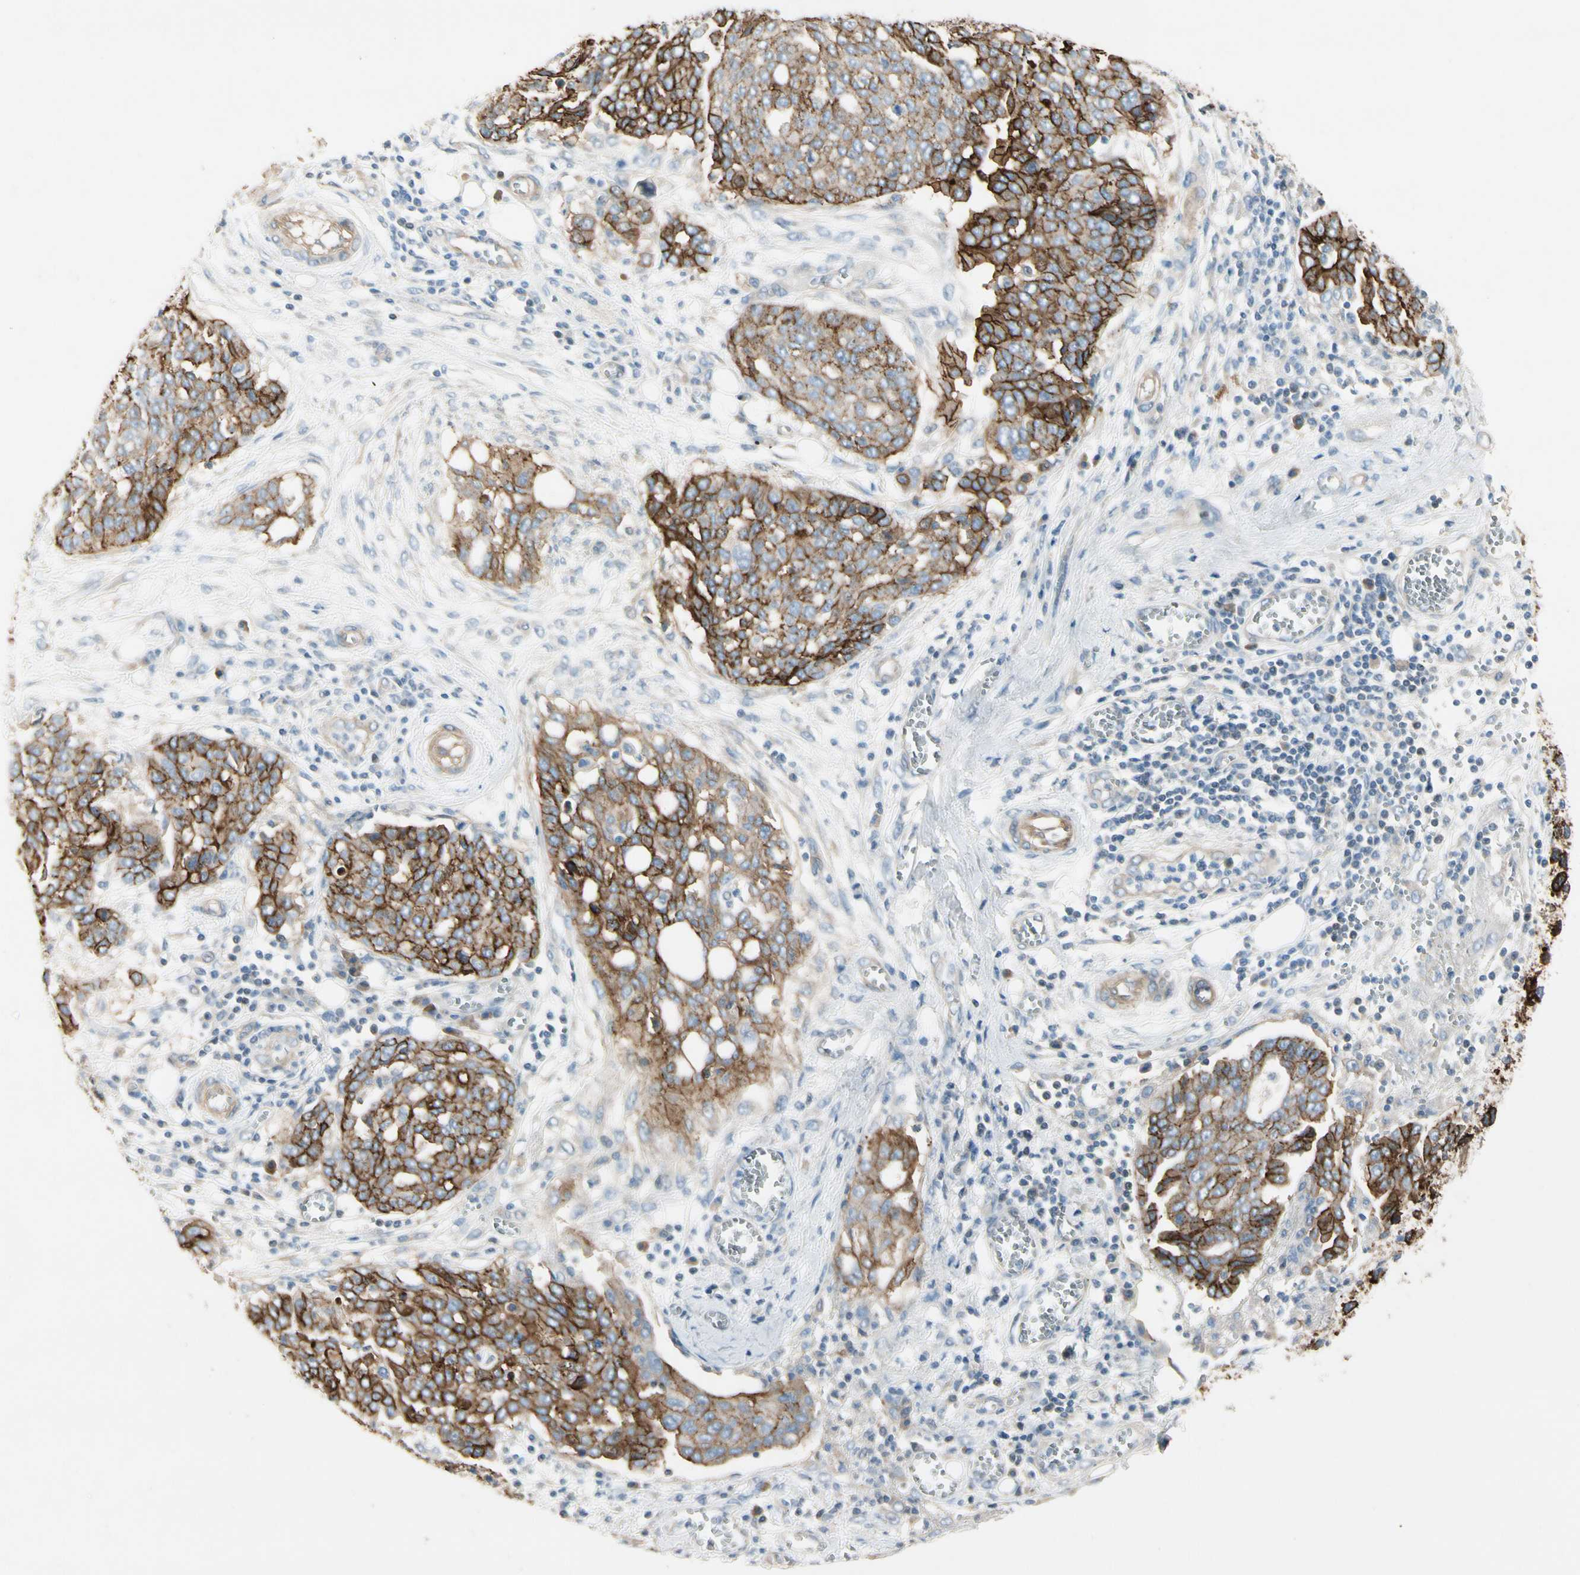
{"staining": {"intensity": "strong", "quantity": ">75%", "location": "cytoplasmic/membranous"}, "tissue": "ovarian cancer", "cell_type": "Tumor cells", "image_type": "cancer", "snomed": [{"axis": "morphology", "description": "Cystadenocarcinoma, serous, NOS"}, {"axis": "topography", "description": "Soft tissue"}, {"axis": "topography", "description": "Ovary"}], "caption": "Brown immunohistochemical staining in human ovarian cancer (serous cystadenocarcinoma) demonstrates strong cytoplasmic/membranous staining in approximately >75% of tumor cells.", "gene": "ITGA3", "patient": {"sex": "female", "age": 57}}